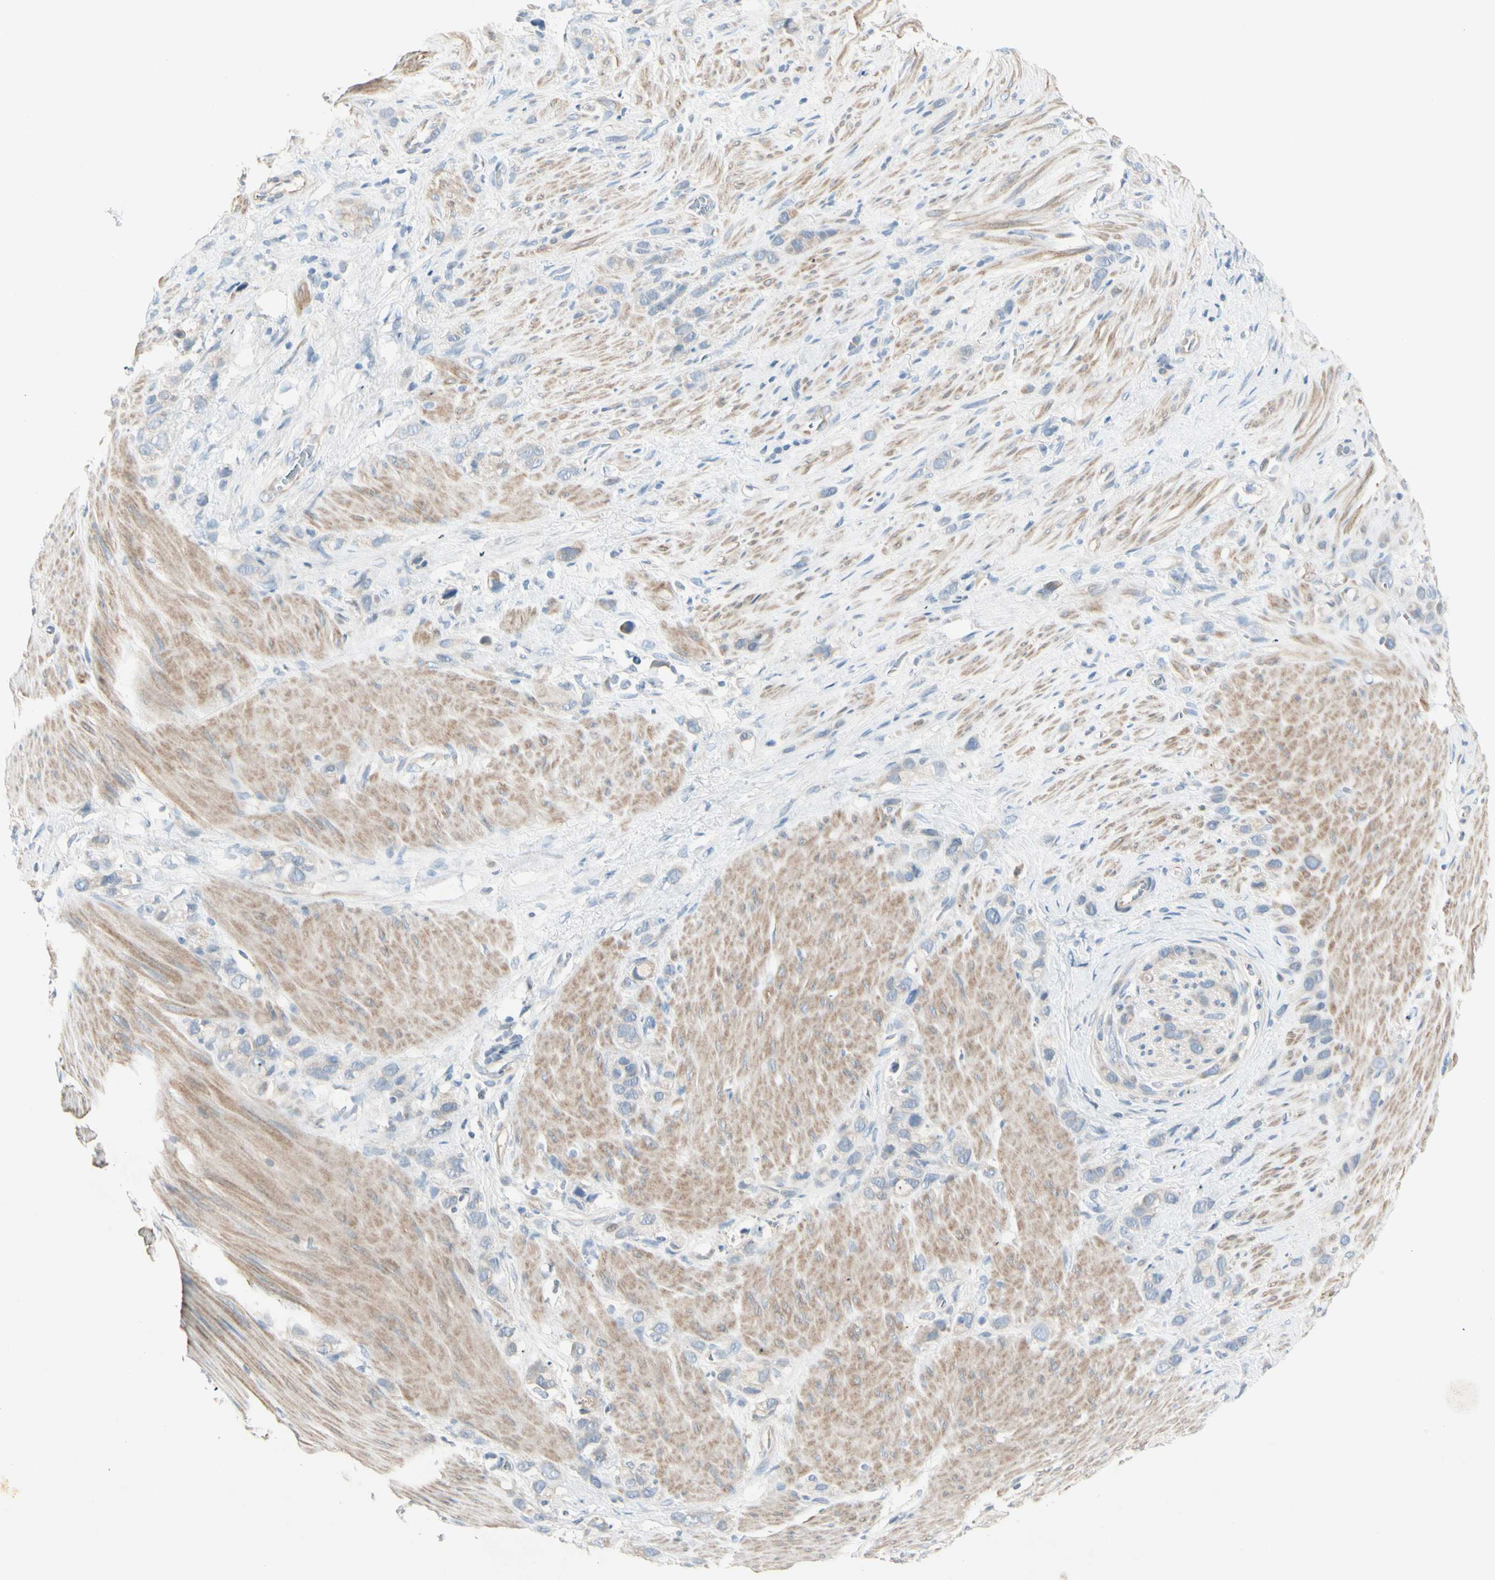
{"staining": {"intensity": "weak", "quantity": "<25%", "location": "cytoplasmic/membranous"}, "tissue": "stomach cancer", "cell_type": "Tumor cells", "image_type": "cancer", "snomed": [{"axis": "morphology", "description": "Normal tissue, NOS"}, {"axis": "morphology", "description": "Adenocarcinoma, NOS"}, {"axis": "morphology", "description": "Adenocarcinoma, High grade"}, {"axis": "topography", "description": "Stomach, upper"}, {"axis": "topography", "description": "Stomach"}], "caption": "IHC micrograph of human stomach cancer stained for a protein (brown), which demonstrates no expression in tumor cells.", "gene": "CYP2E1", "patient": {"sex": "female", "age": 65}}